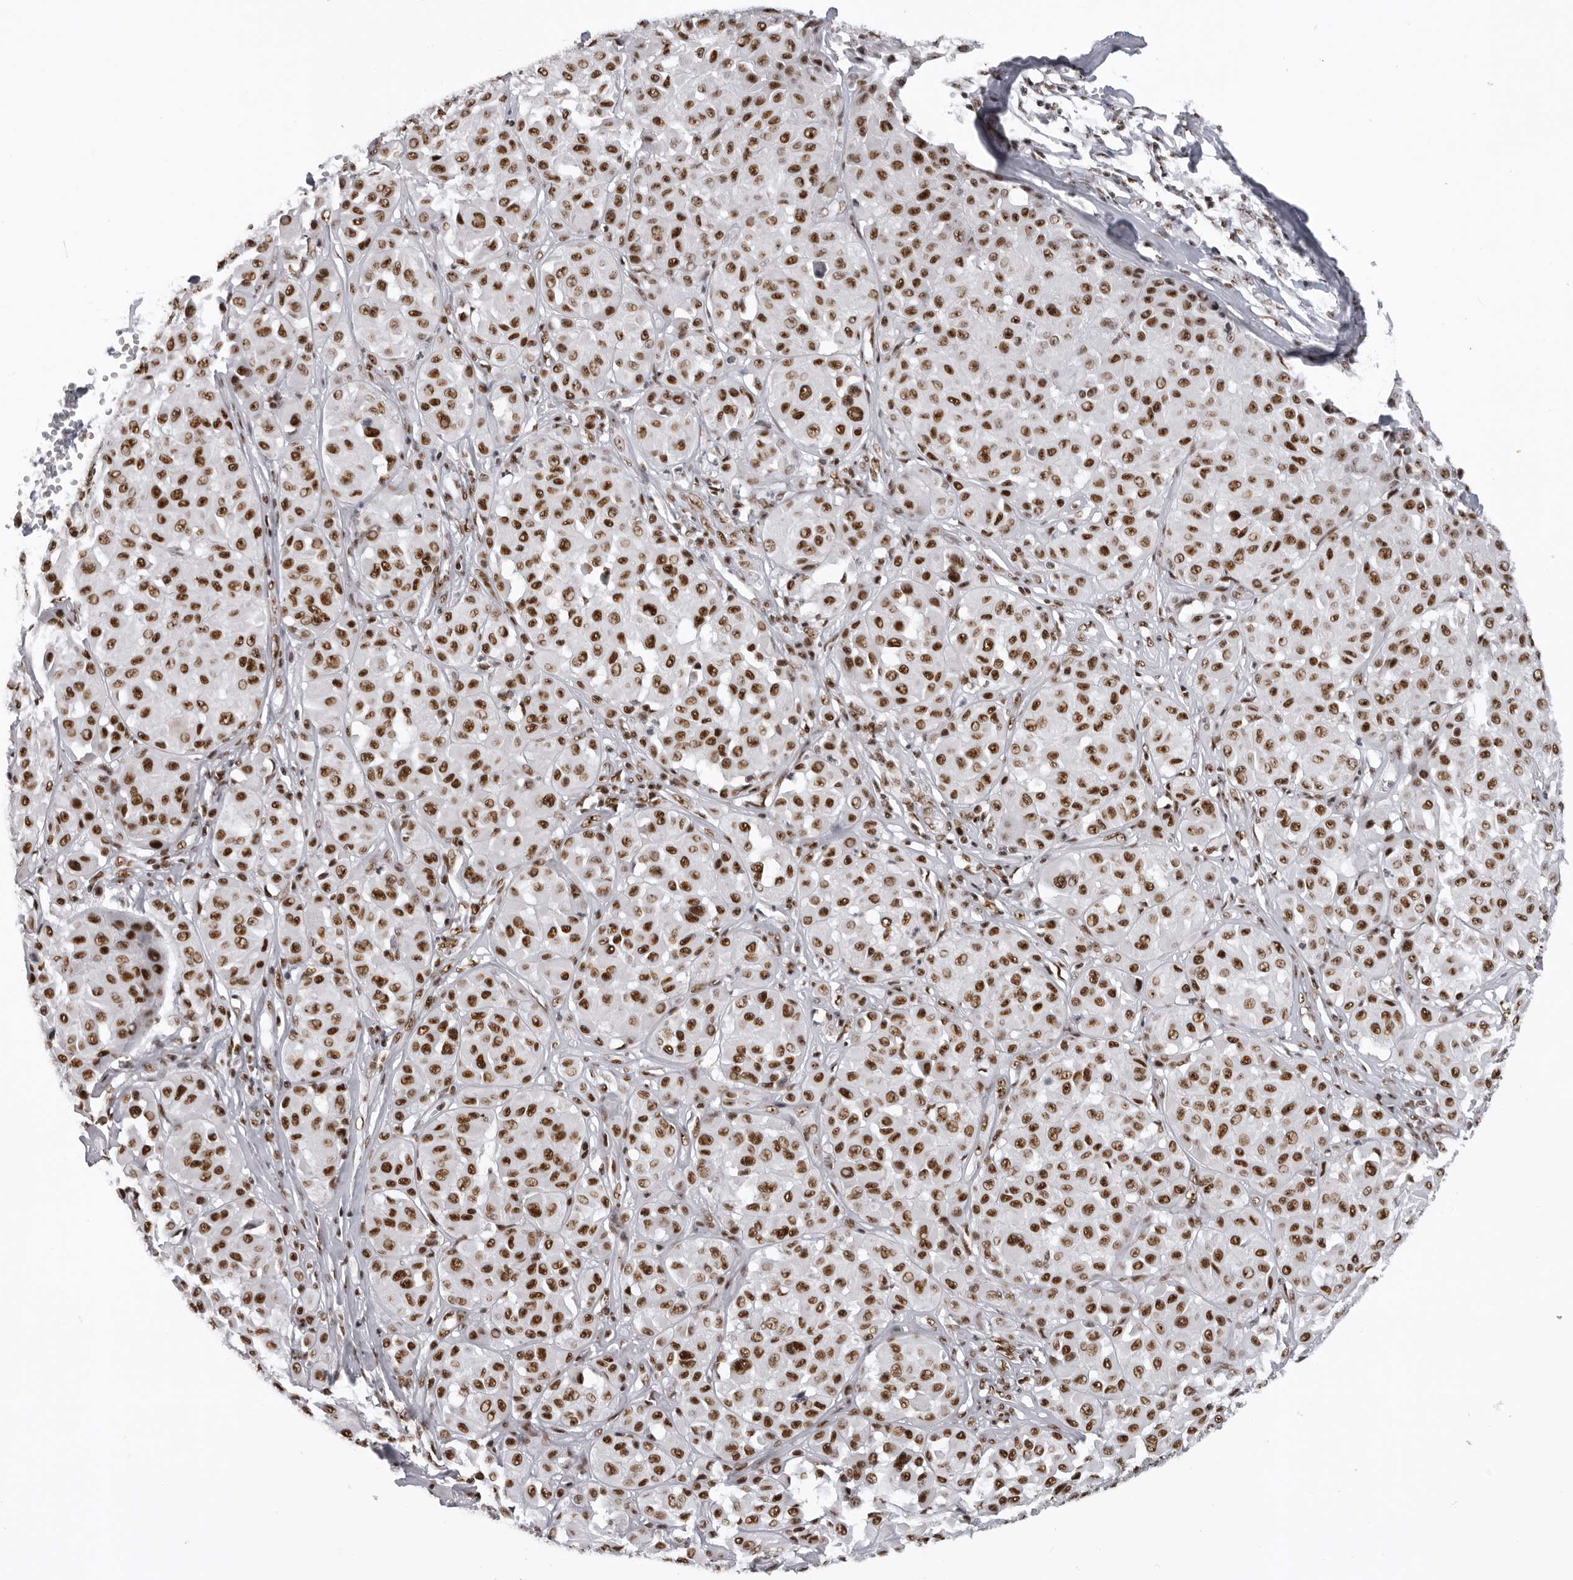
{"staining": {"intensity": "strong", "quantity": ">75%", "location": "nuclear"}, "tissue": "melanoma", "cell_type": "Tumor cells", "image_type": "cancer", "snomed": [{"axis": "morphology", "description": "Malignant melanoma, Metastatic site"}, {"axis": "topography", "description": "Soft tissue"}], "caption": "A micrograph showing strong nuclear expression in approximately >75% of tumor cells in melanoma, as visualized by brown immunohistochemical staining.", "gene": "DHX9", "patient": {"sex": "male", "age": 41}}